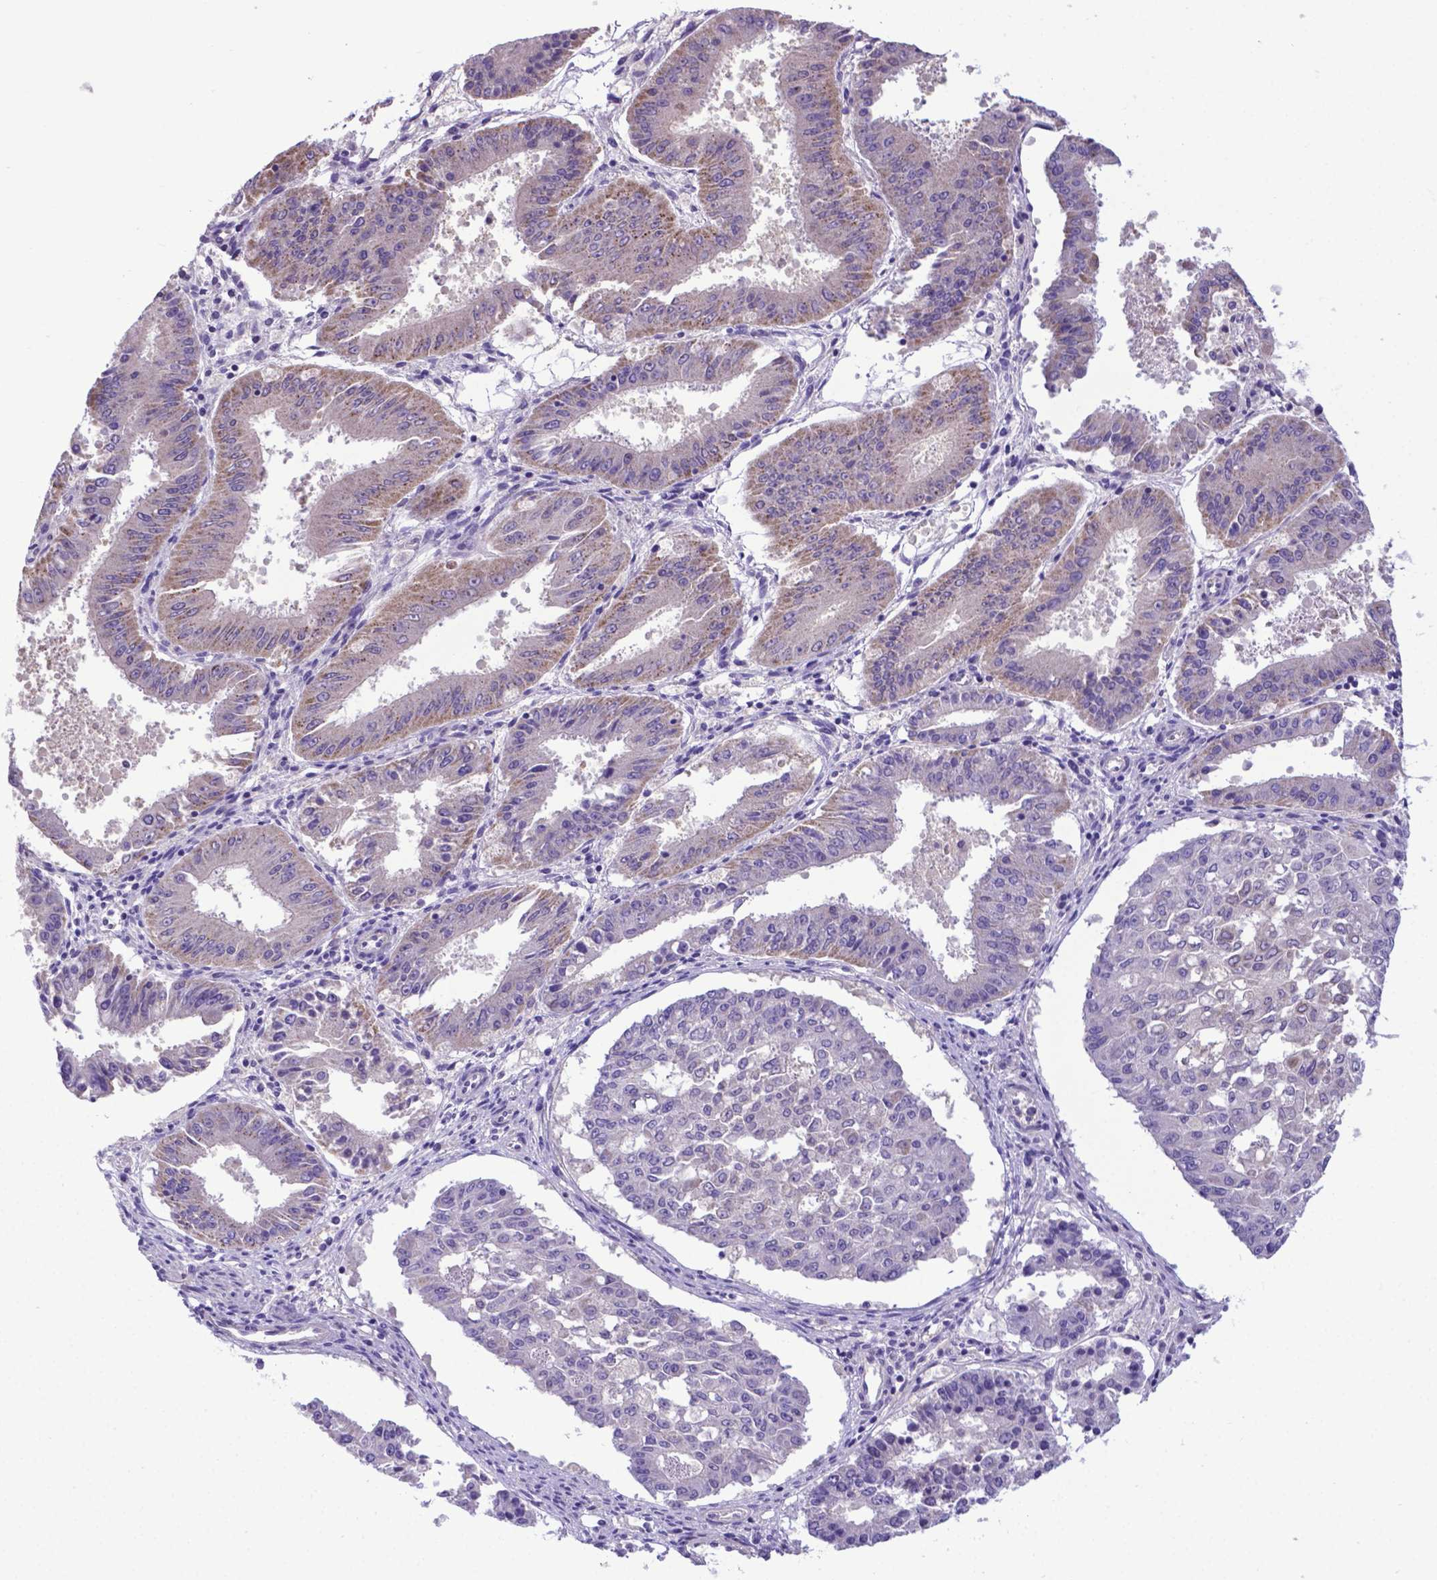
{"staining": {"intensity": "weak", "quantity": "25%-75%", "location": "cytoplasmic/membranous"}, "tissue": "ovarian cancer", "cell_type": "Tumor cells", "image_type": "cancer", "snomed": [{"axis": "morphology", "description": "Carcinoma, endometroid"}, {"axis": "topography", "description": "Ovary"}], "caption": "The micrograph reveals staining of ovarian cancer (endometroid carcinoma), revealing weak cytoplasmic/membranous protein positivity (brown color) within tumor cells. The protein of interest is shown in brown color, while the nuclei are stained blue.", "gene": "ADRA2B", "patient": {"sex": "female", "age": 42}}